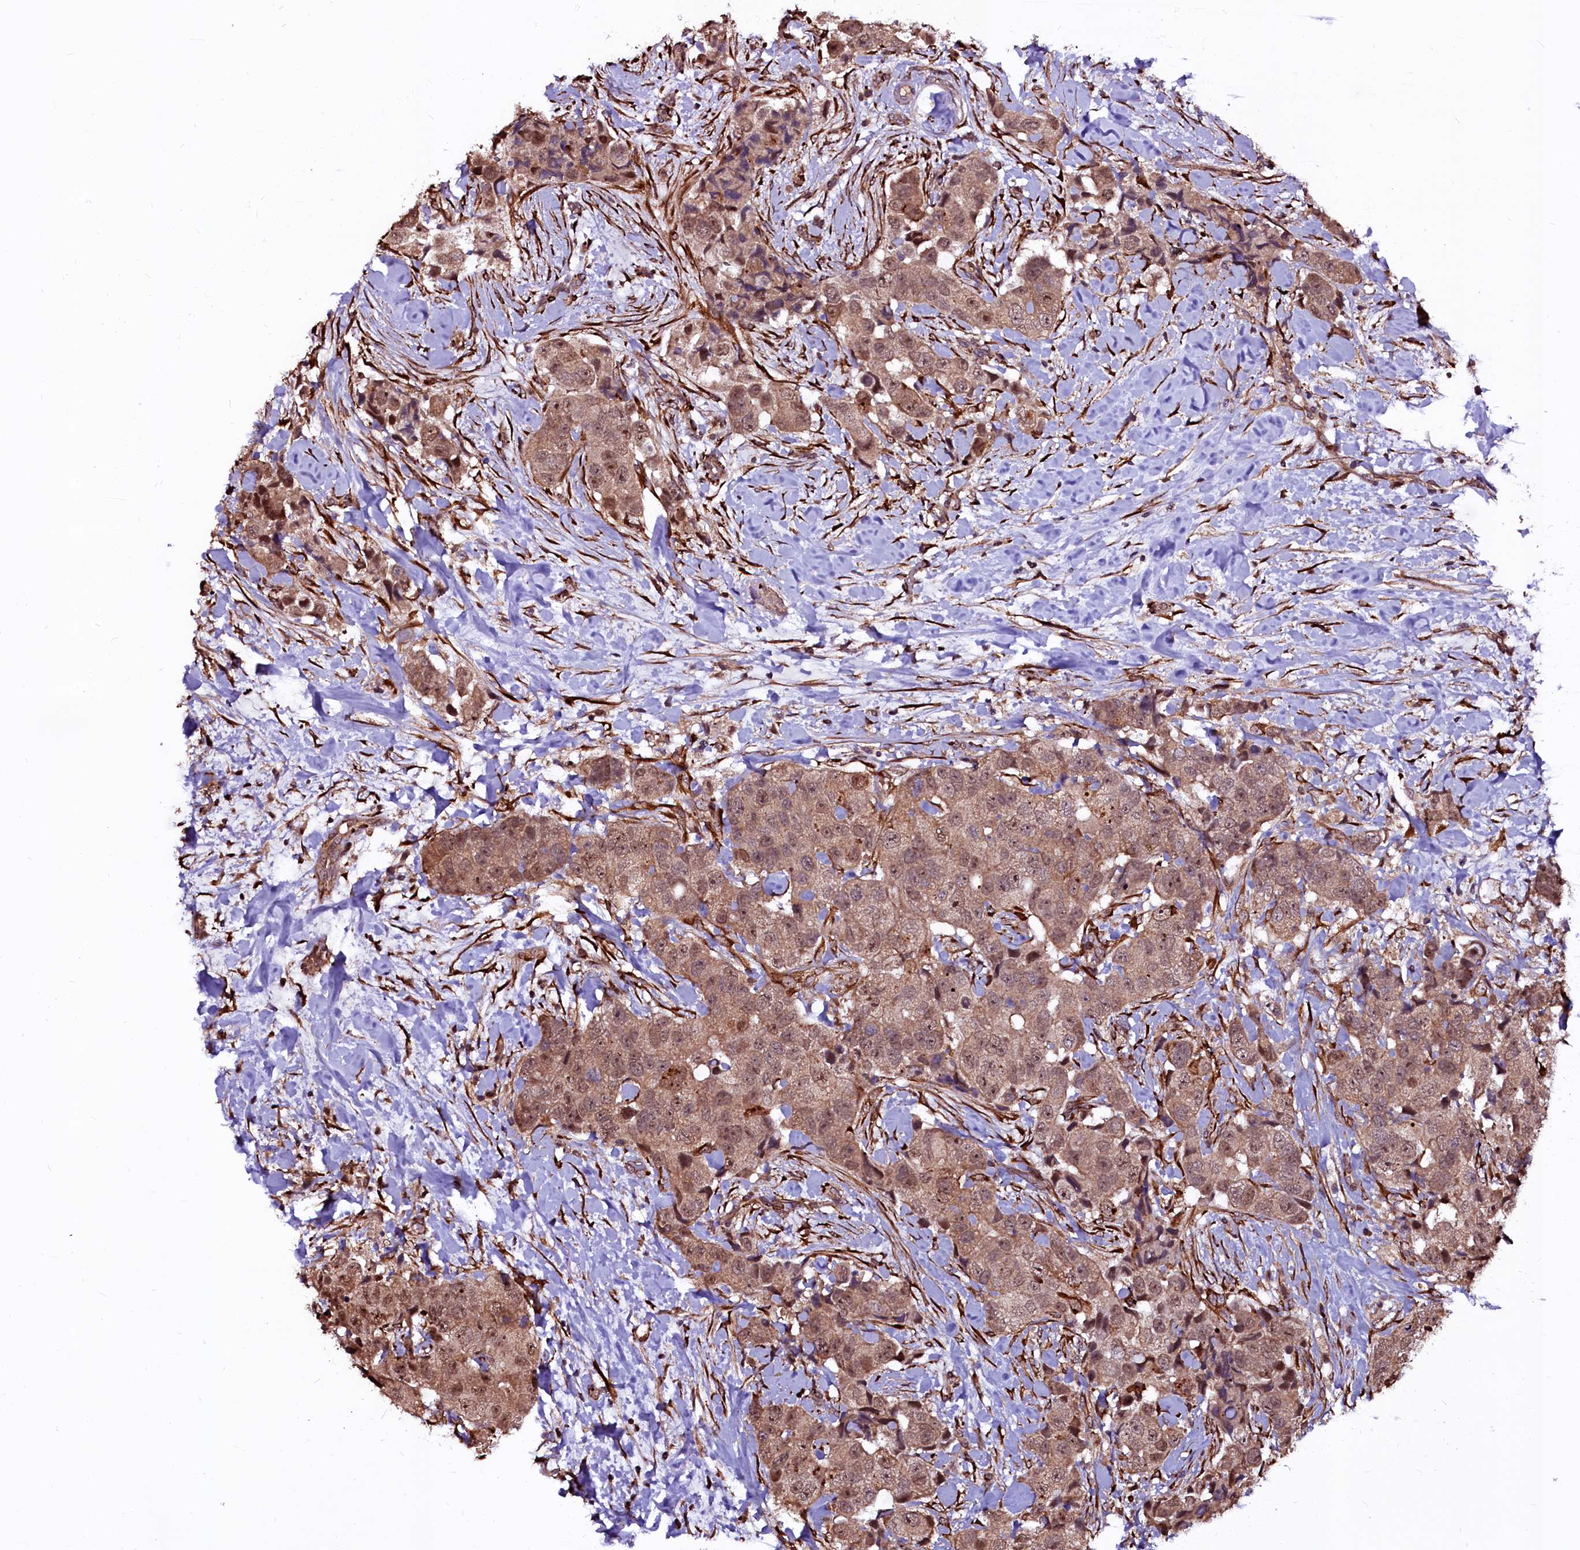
{"staining": {"intensity": "moderate", "quantity": ">75%", "location": "cytoplasmic/membranous,nuclear"}, "tissue": "breast cancer", "cell_type": "Tumor cells", "image_type": "cancer", "snomed": [{"axis": "morphology", "description": "Normal tissue, NOS"}, {"axis": "morphology", "description": "Duct carcinoma"}, {"axis": "topography", "description": "Breast"}], "caption": "Immunohistochemical staining of human breast cancer (infiltrating ductal carcinoma) shows medium levels of moderate cytoplasmic/membranous and nuclear protein staining in approximately >75% of tumor cells. (DAB (3,3'-diaminobenzidine) = brown stain, brightfield microscopy at high magnification).", "gene": "N4BP1", "patient": {"sex": "female", "age": 62}}